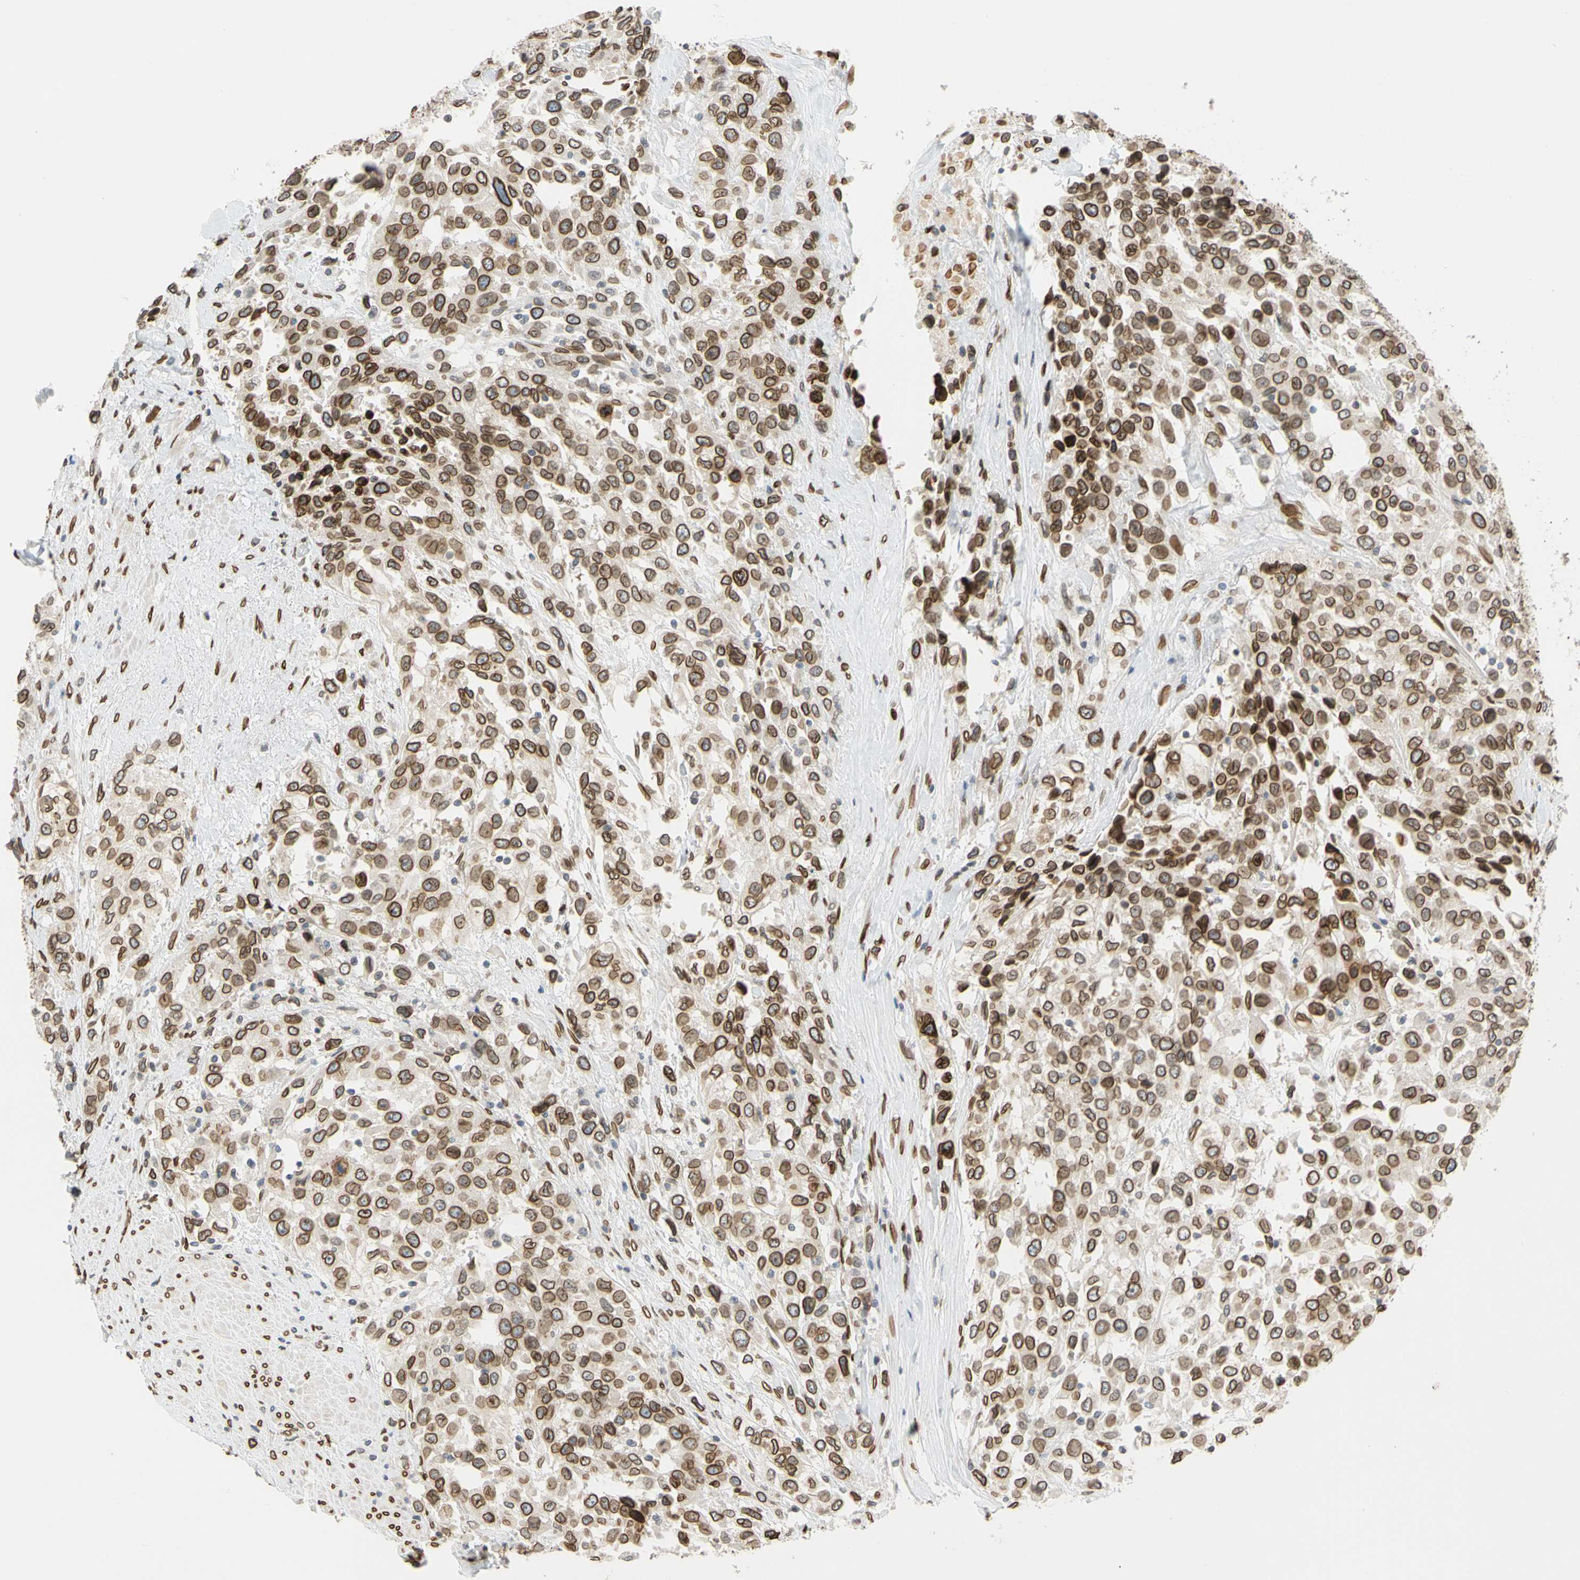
{"staining": {"intensity": "strong", "quantity": ">75%", "location": "cytoplasmic/membranous,nuclear"}, "tissue": "urothelial cancer", "cell_type": "Tumor cells", "image_type": "cancer", "snomed": [{"axis": "morphology", "description": "Urothelial carcinoma, High grade"}, {"axis": "topography", "description": "Urinary bladder"}], "caption": "Urothelial cancer stained with immunohistochemistry displays strong cytoplasmic/membranous and nuclear positivity in about >75% of tumor cells. (Brightfield microscopy of DAB IHC at high magnification).", "gene": "SUN1", "patient": {"sex": "female", "age": 80}}